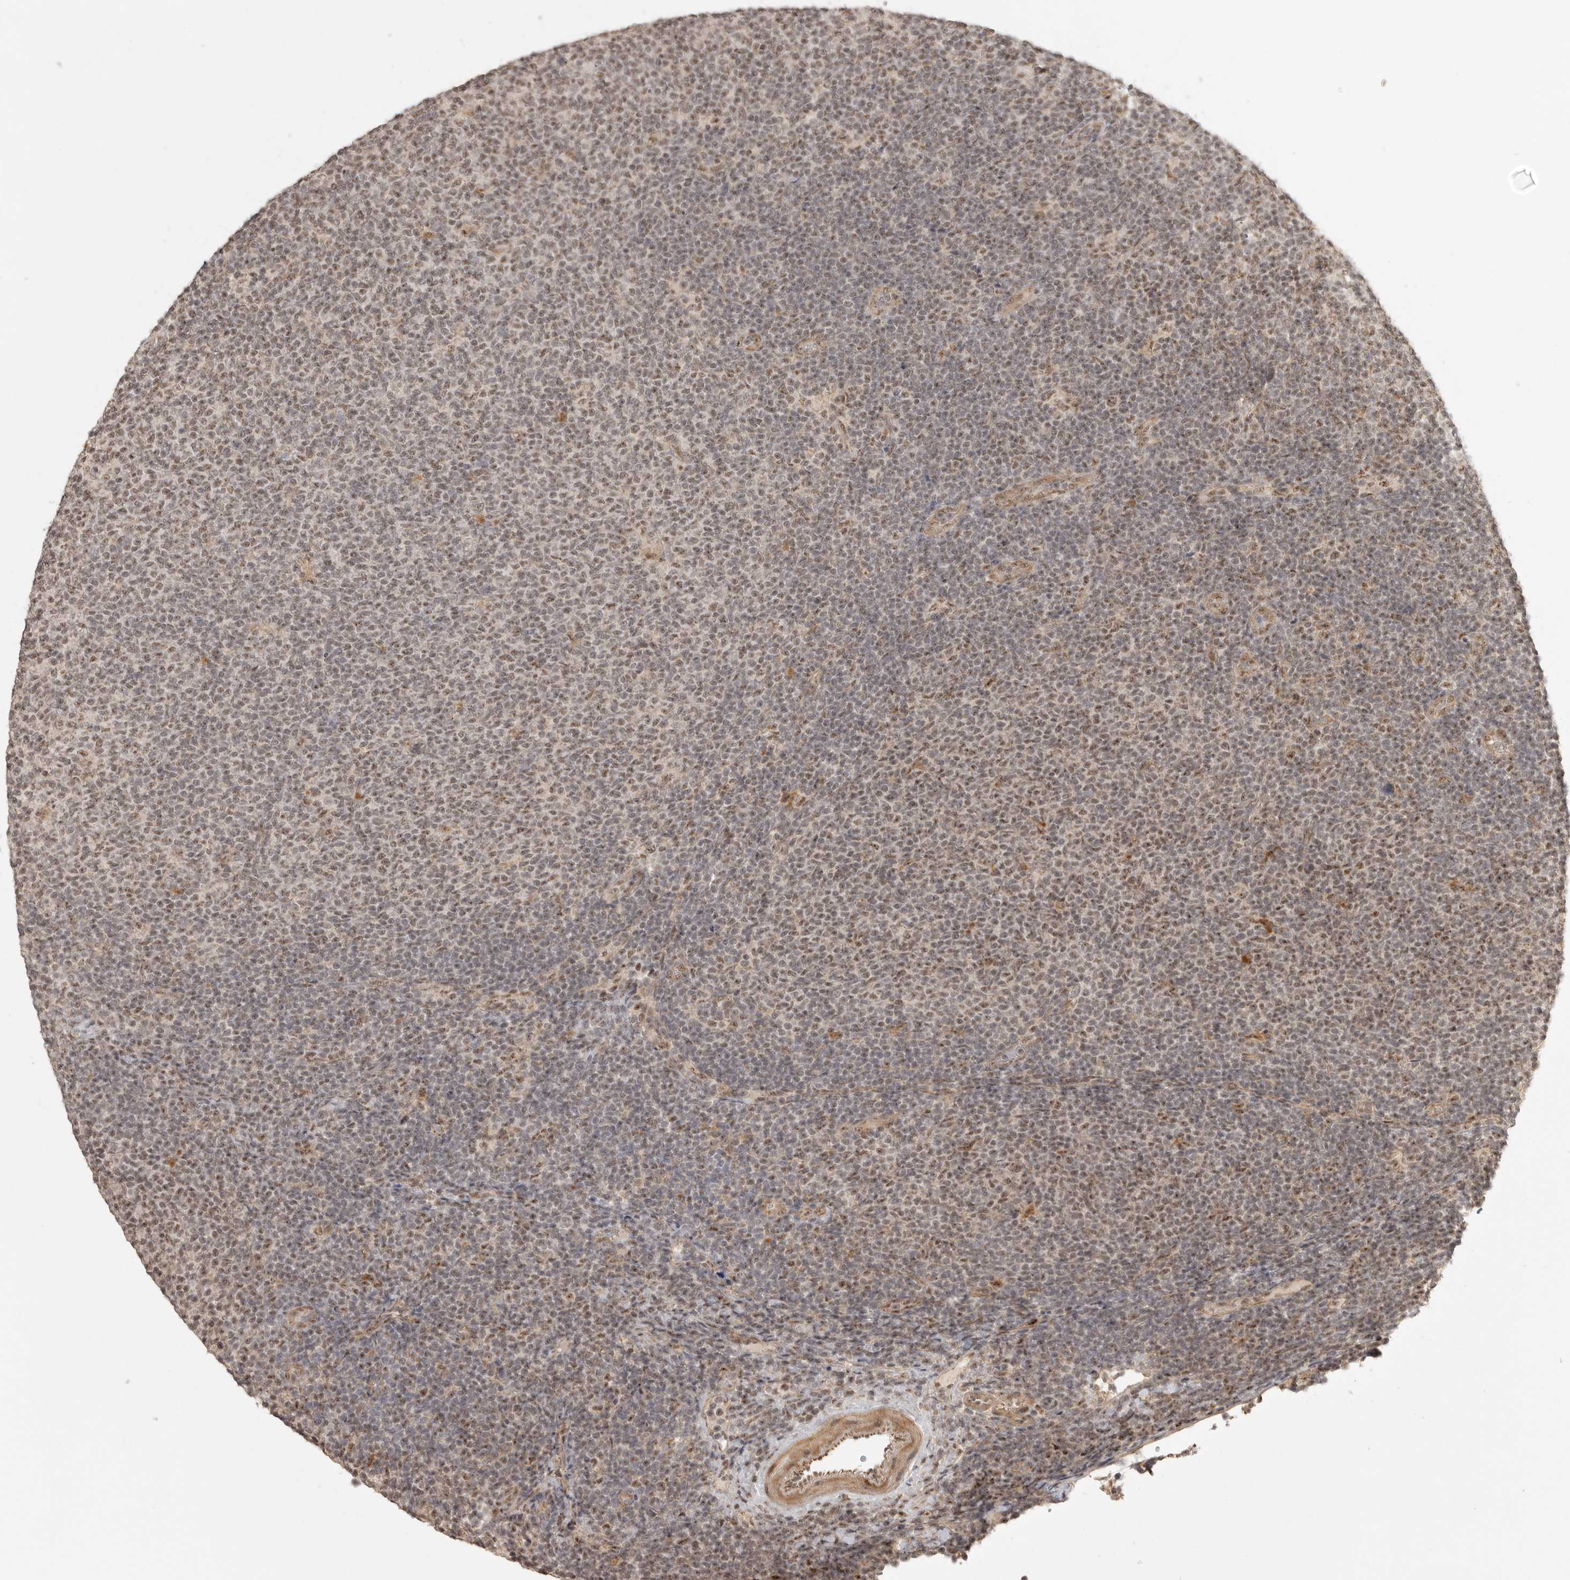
{"staining": {"intensity": "weak", "quantity": "25%-75%", "location": "nuclear"}, "tissue": "lymphoma", "cell_type": "Tumor cells", "image_type": "cancer", "snomed": [{"axis": "morphology", "description": "Malignant lymphoma, non-Hodgkin's type, Low grade"}, {"axis": "topography", "description": "Lymph node"}], "caption": "Immunohistochemistry (DAB) staining of human lymphoma reveals weak nuclear protein staining in about 25%-75% of tumor cells.", "gene": "POMP", "patient": {"sex": "male", "age": 66}}